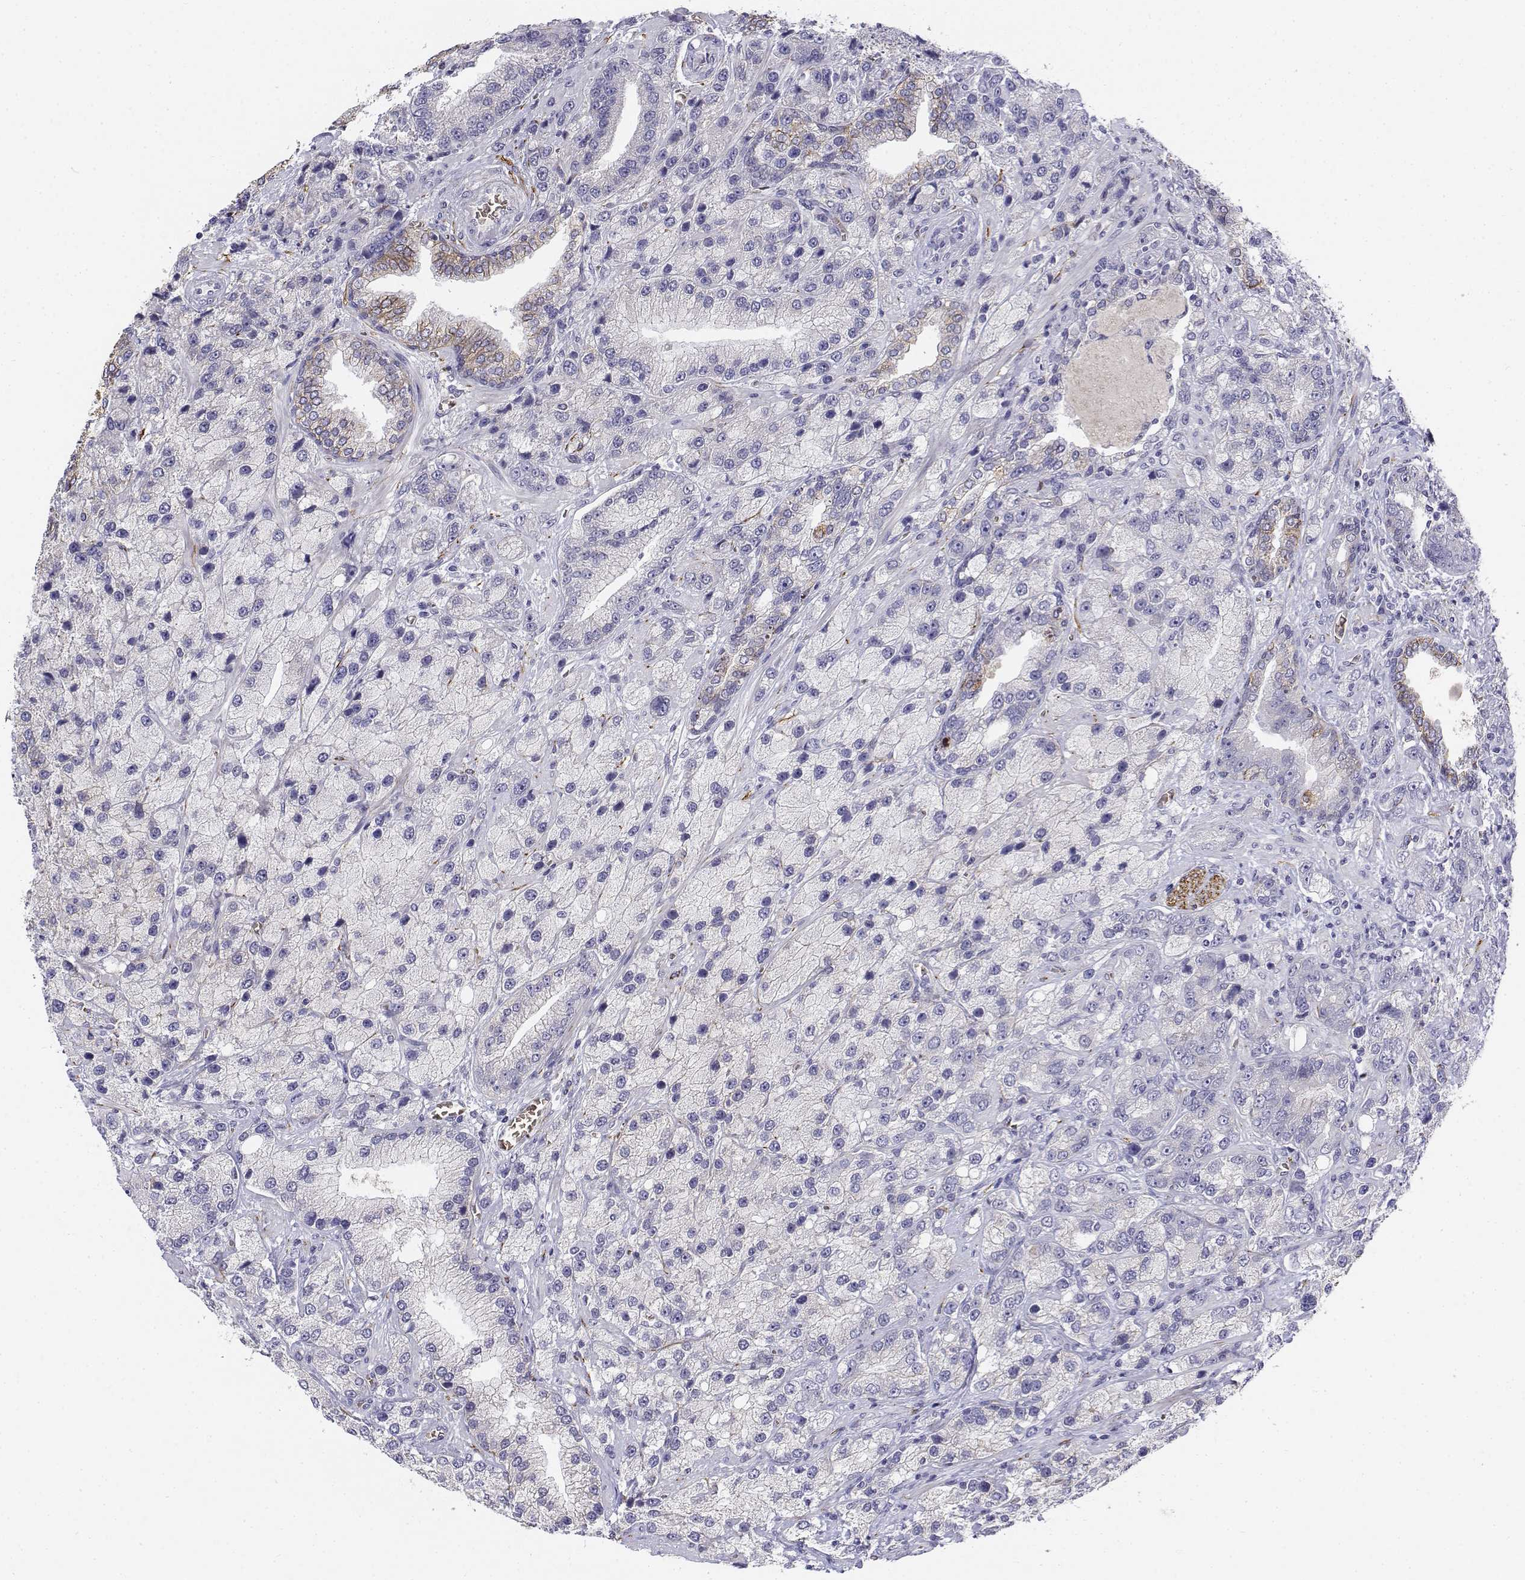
{"staining": {"intensity": "negative", "quantity": "none", "location": "none"}, "tissue": "prostate cancer", "cell_type": "Tumor cells", "image_type": "cancer", "snomed": [{"axis": "morphology", "description": "Adenocarcinoma, NOS"}, {"axis": "topography", "description": "Prostate"}], "caption": "This photomicrograph is of prostate cancer (adenocarcinoma) stained with immunohistochemistry to label a protein in brown with the nuclei are counter-stained blue. There is no staining in tumor cells. Nuclei are stained in blue.", "gene": "CADM1", "patient": {"sex": "male", "age": 63}}